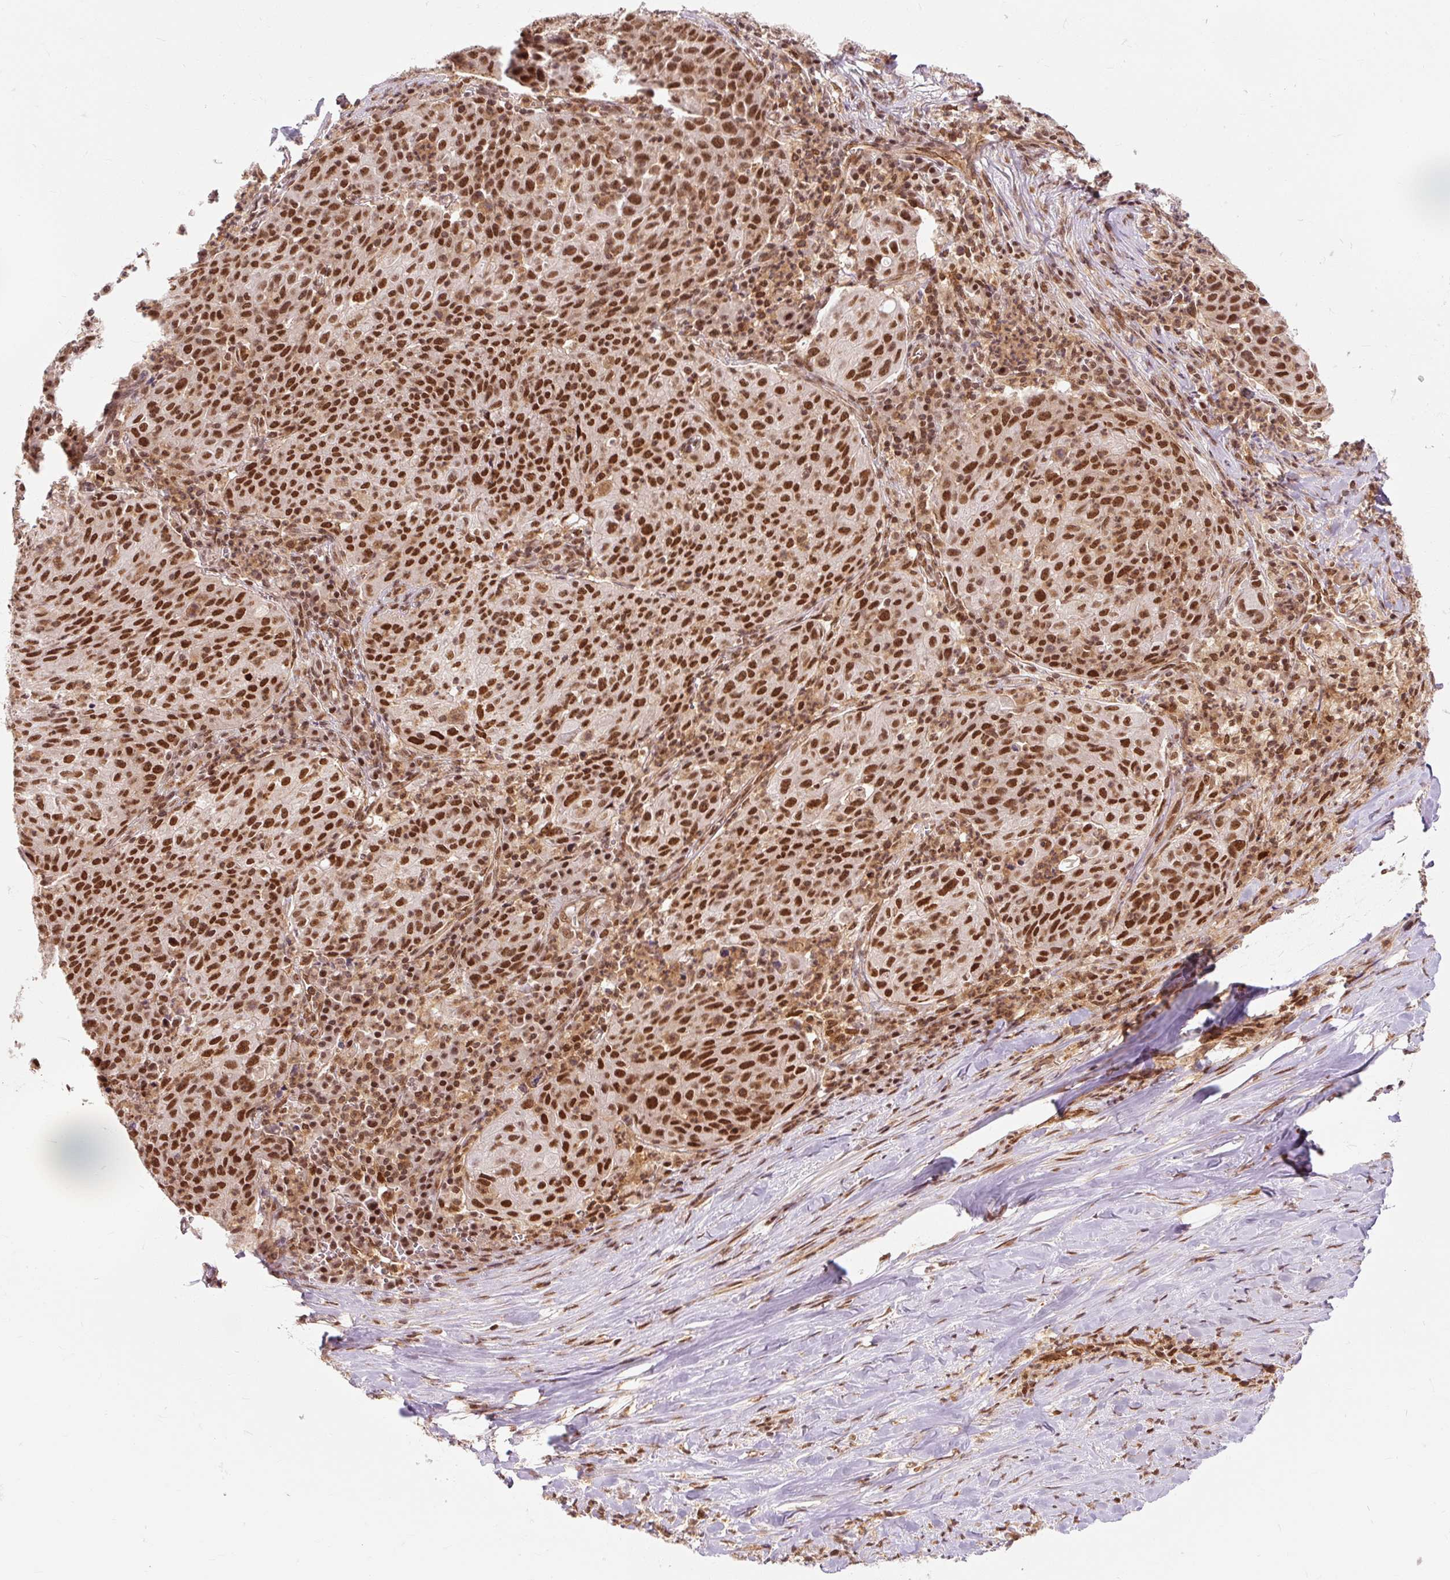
{"staining": {"intensity": "strong", "quantity": ">75%", "location": "nuclear"}, "tissue": "lung cancer", "cell_type": "Tumor cells", "image_type": "cancer", "snomed": [{"axis": "morphology", "description": "Squamous cell carcinoma, NOS"}, {"axis": "morphology", "description": "Squamous cell carcinoma, metastatic, NOS"}, {"axis": "topography", "description": "Bronchus"}, {"axis": "topography", "description": "Lung"}], "caption": "About >75% of tumor cells in human lung metastatic squamous cell carcinoma show strong nuclear protein staining as visualized by brown immunohistochemical staining.", "gene": "CSTF1", "patient": {"sex": "male", "age": 62}}